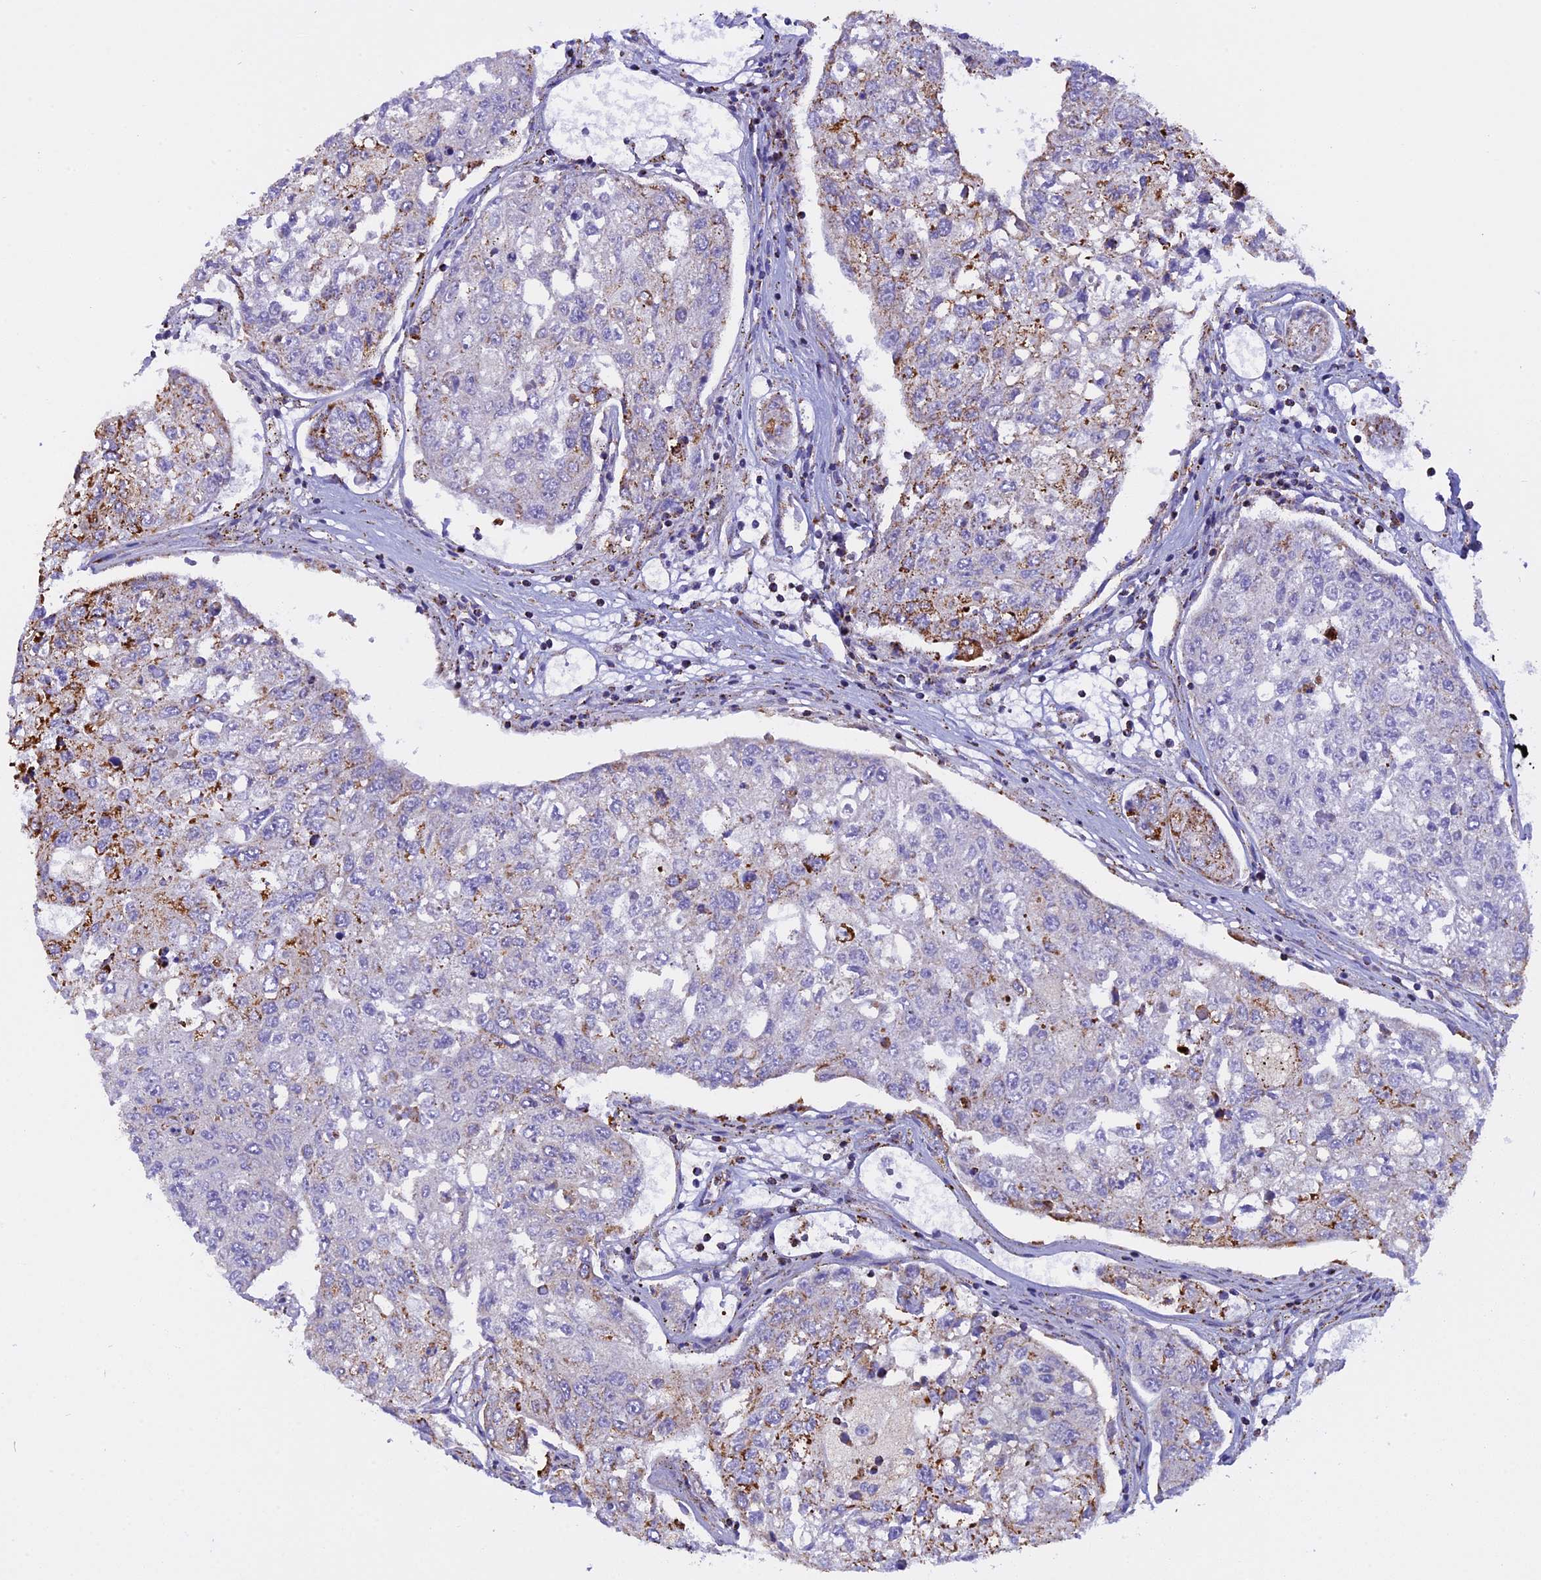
{"staining": {"intensity": "moderate", "quantity": "25%-75%", "location": "cytoplasmic/membranous"}, "tissue": "urothelial cancer", "cell_type": "Tumor cells", "image_type": "cancer", "snomed": [{"axis": "morphology", "description": "Urothelial carcinoma, High grade"}, {"axis": "topography", "description": "Lymph node"}, {"axis": "topography", "description": "Urinary bladder"}], "caption": "This histopathology image reveals urothelial cancer stained with IHC to label a protein in brown. The cytoplasmic/membranous of tumor cells show moderate positivity for the protein. Nuclei are counter-stained blue.", "gene": "KCNG1", "patient": {"sex": "male", "age": 51}}